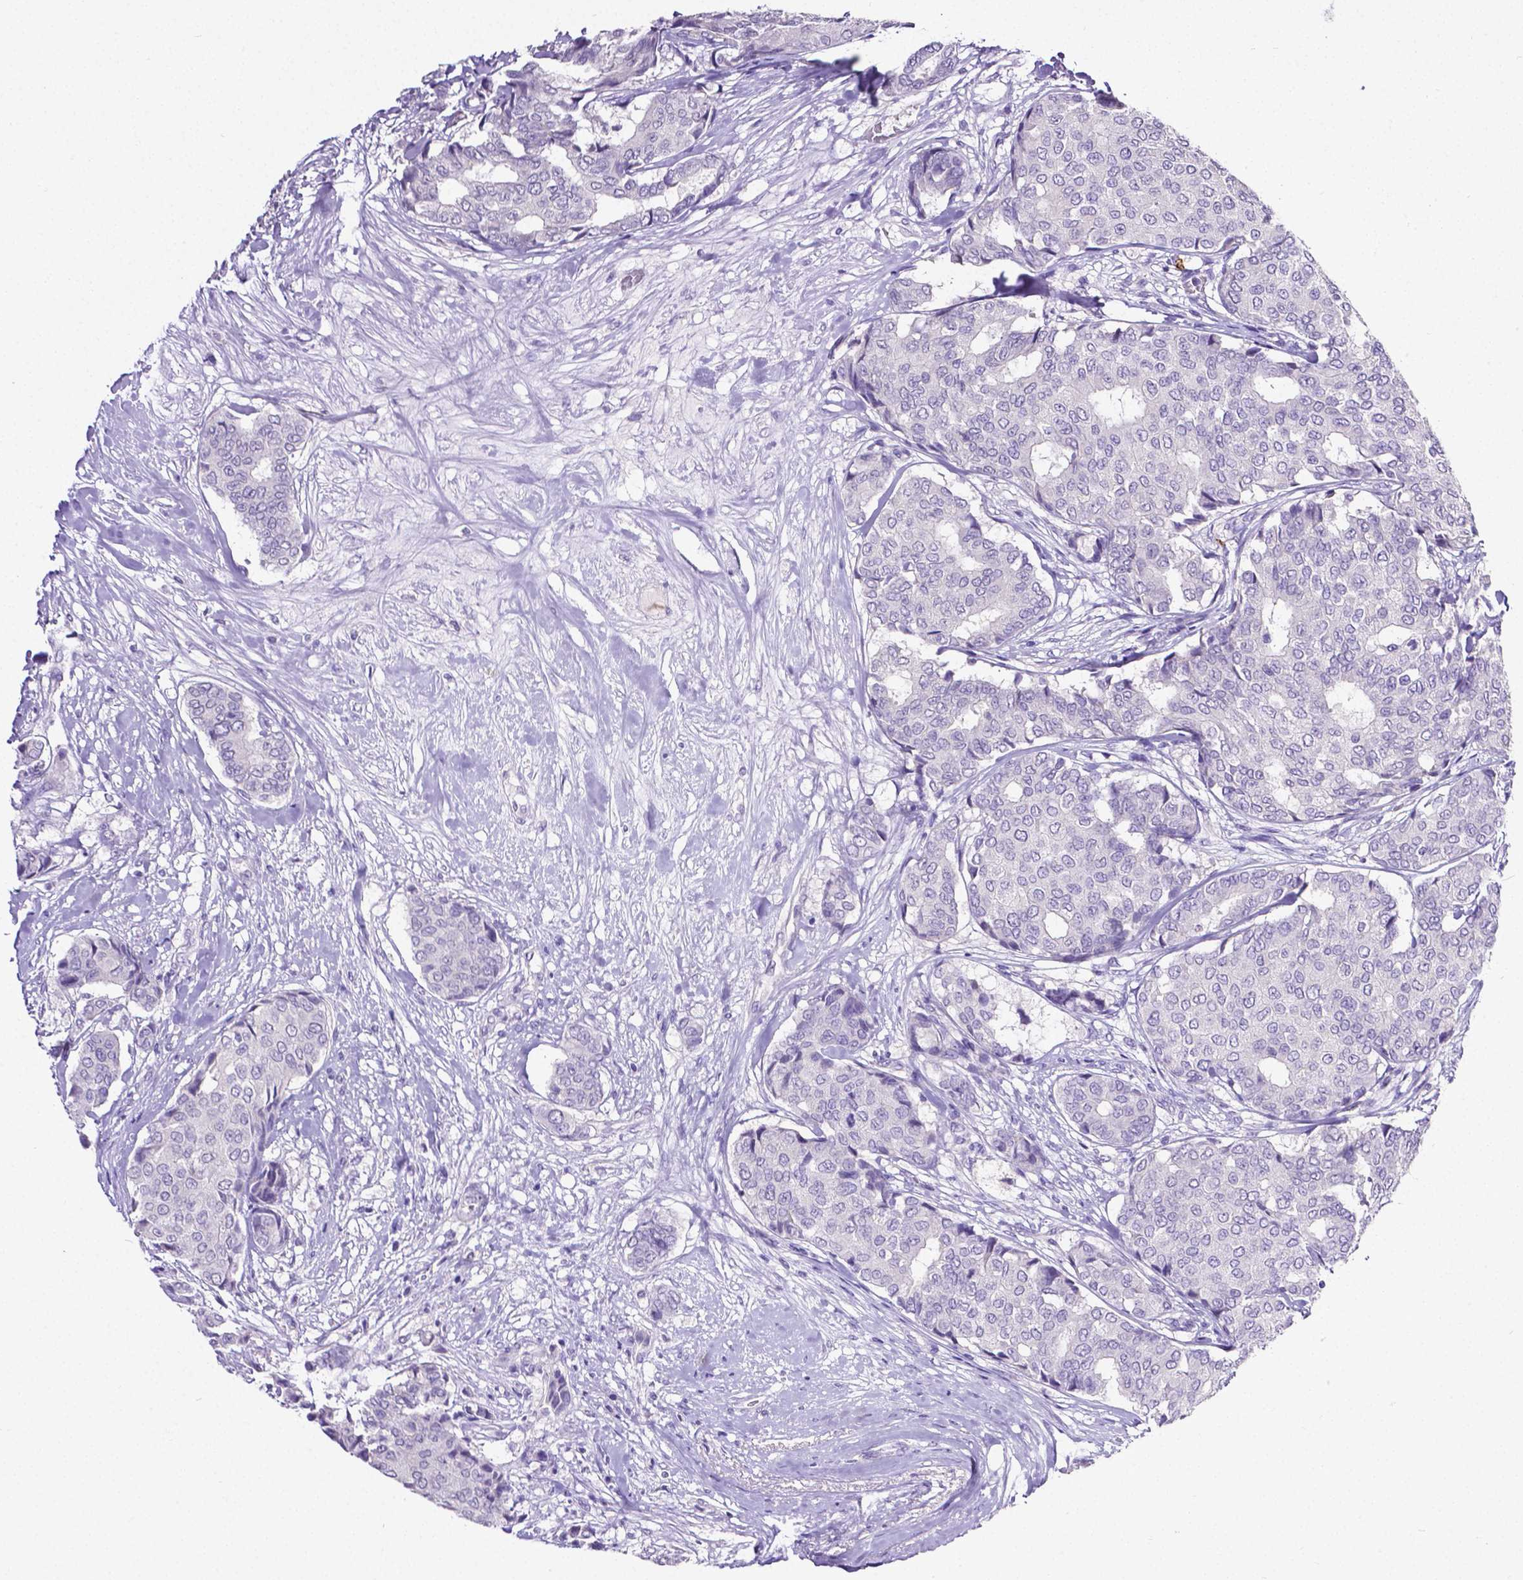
{"staining": {"intensity": "negative", "quantity": "none", "location": "none"}, "tissue": "breast cancer", "cell_type": "Tumor cells", "image_type": "cancer", "snomed": [{"axis": "morphology", "description": "Duct carcinoma"}, {"axis": "topography", "description": "Breast"}], "caption": "This photomicrograph is of breast intraductal carcinoma stained with immunohistochemistry to label a protein in brown with the nuclei are counter-stained blue. There is no staining in tumor cells. (DAB (3,3'-diaminobenzidine) IHC, high magnification).", "gene": "MMP9", "patient": {"sex": "female", "age": 75}}